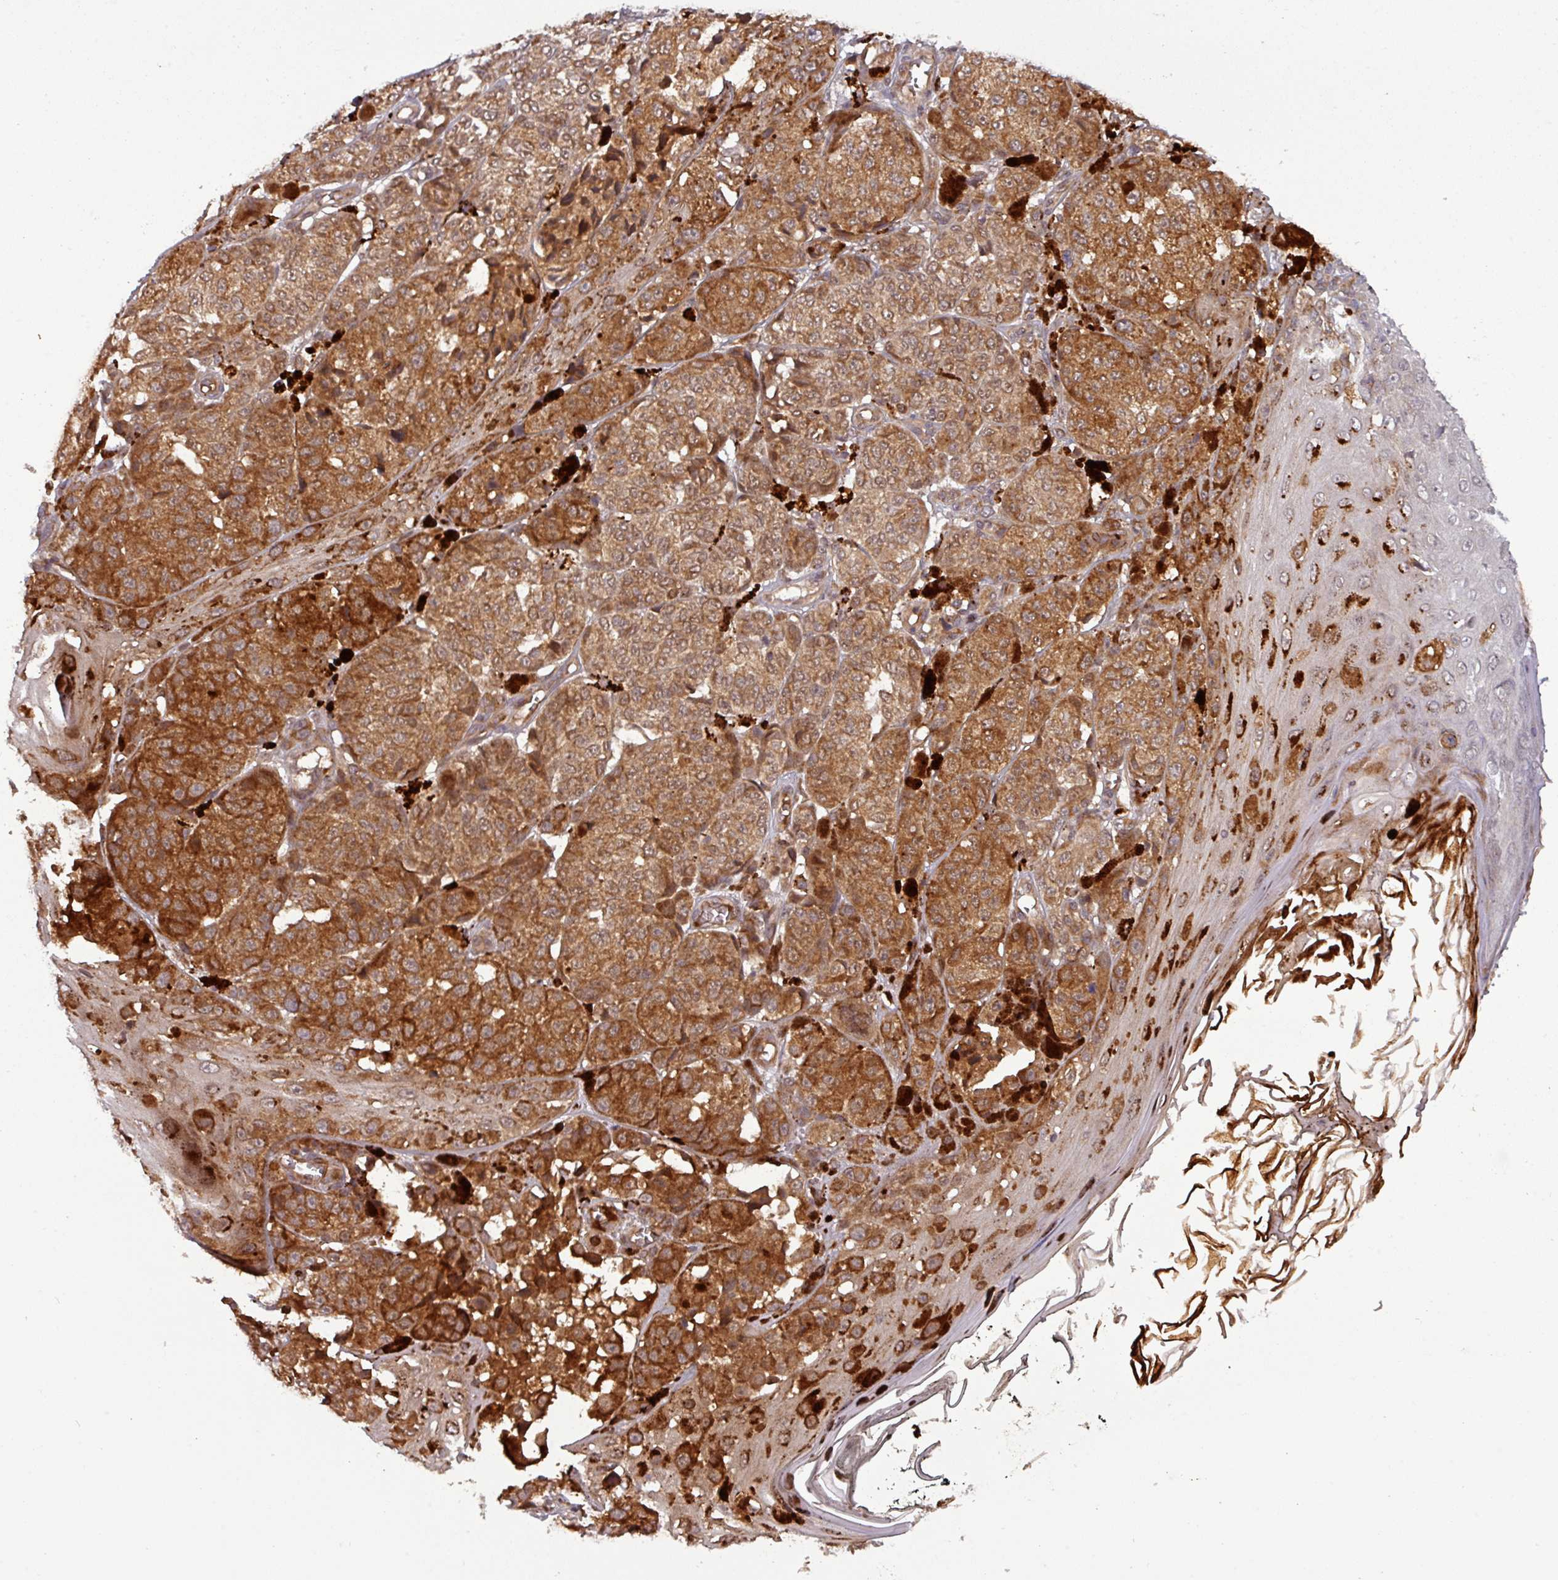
{"staining": {"intensity": "strong", "quantity": ">75%", "location": "cytoplasmic/membranous"}, "tissue": "melanoma", "cell_type": "Tumor cells", "image_type": "cancer", "snomed": [{"axis": "morphology", "description": "Malignant melanoma, NOS"}, {"axis": "topography", "description": "Skin"}], "caption": "Brown immunohistochemical staining in human malignant melanoma exhibits strong cytoplasmic/membranous expression in about >75% of tumor cells.", "gene": "PUS1", "patient": {"sex": "male", "age": 42}}